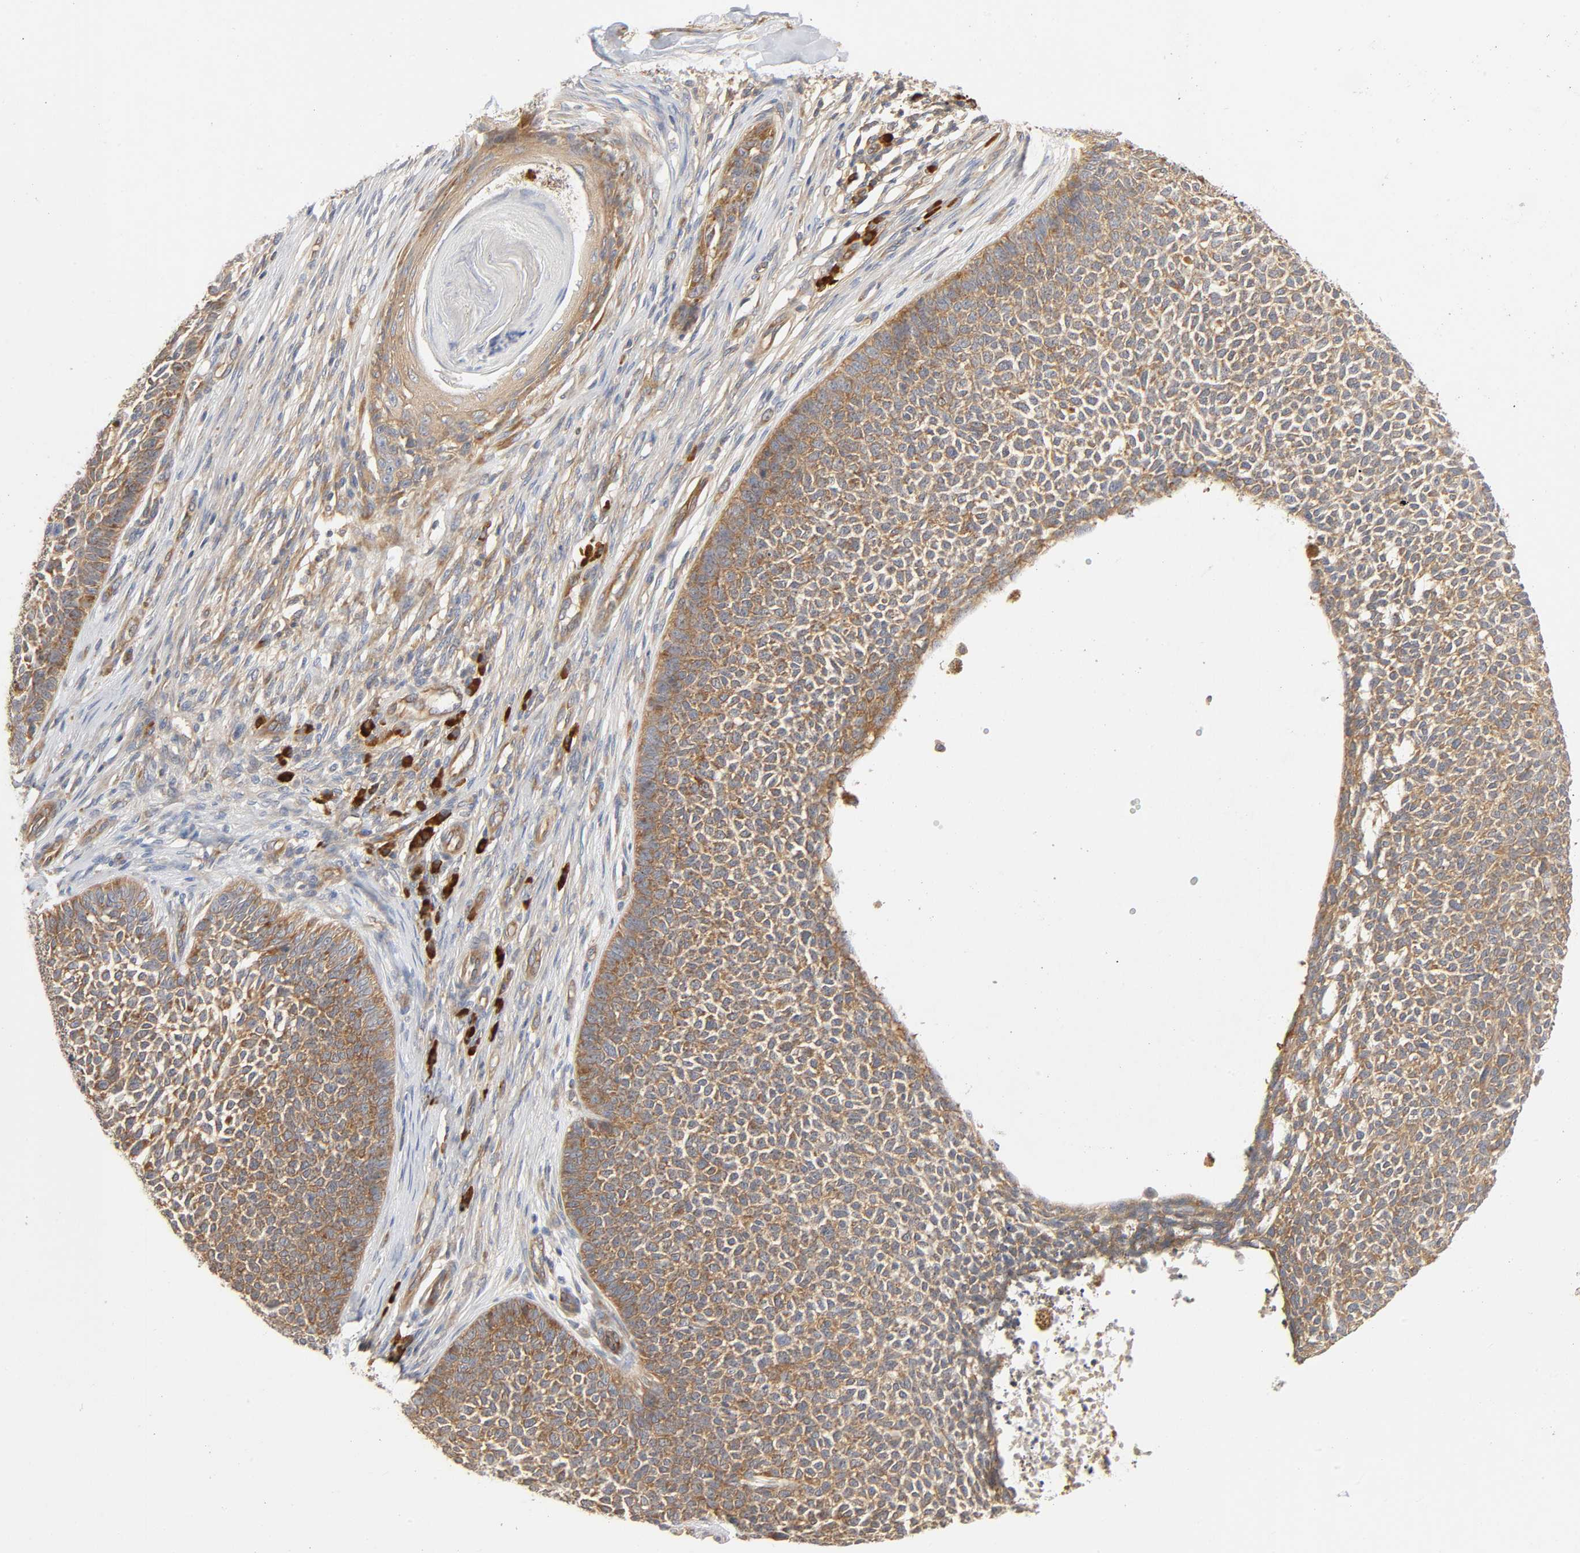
{"staining": {"intensity": "moderate", "quantity": ">75%", "location": "cytoplasmic/membranous"}, "tissue": "skin cancer", "cell_type": "Tumor cells", "image_type": "cancer", "snomed": [{"axis": "morphology", "description": "Basal cell carcinoma"}, {"axis": "topography", "description": "Skin"}], "caption": "Immunohistochemical staining of skin basal cell carcinoma displays moderate cytoplasmic/membranous protein staining in about >75% of tumor cells.", "gene": "SCHIP1", "patient": {"sex": "female", "age": 84}}